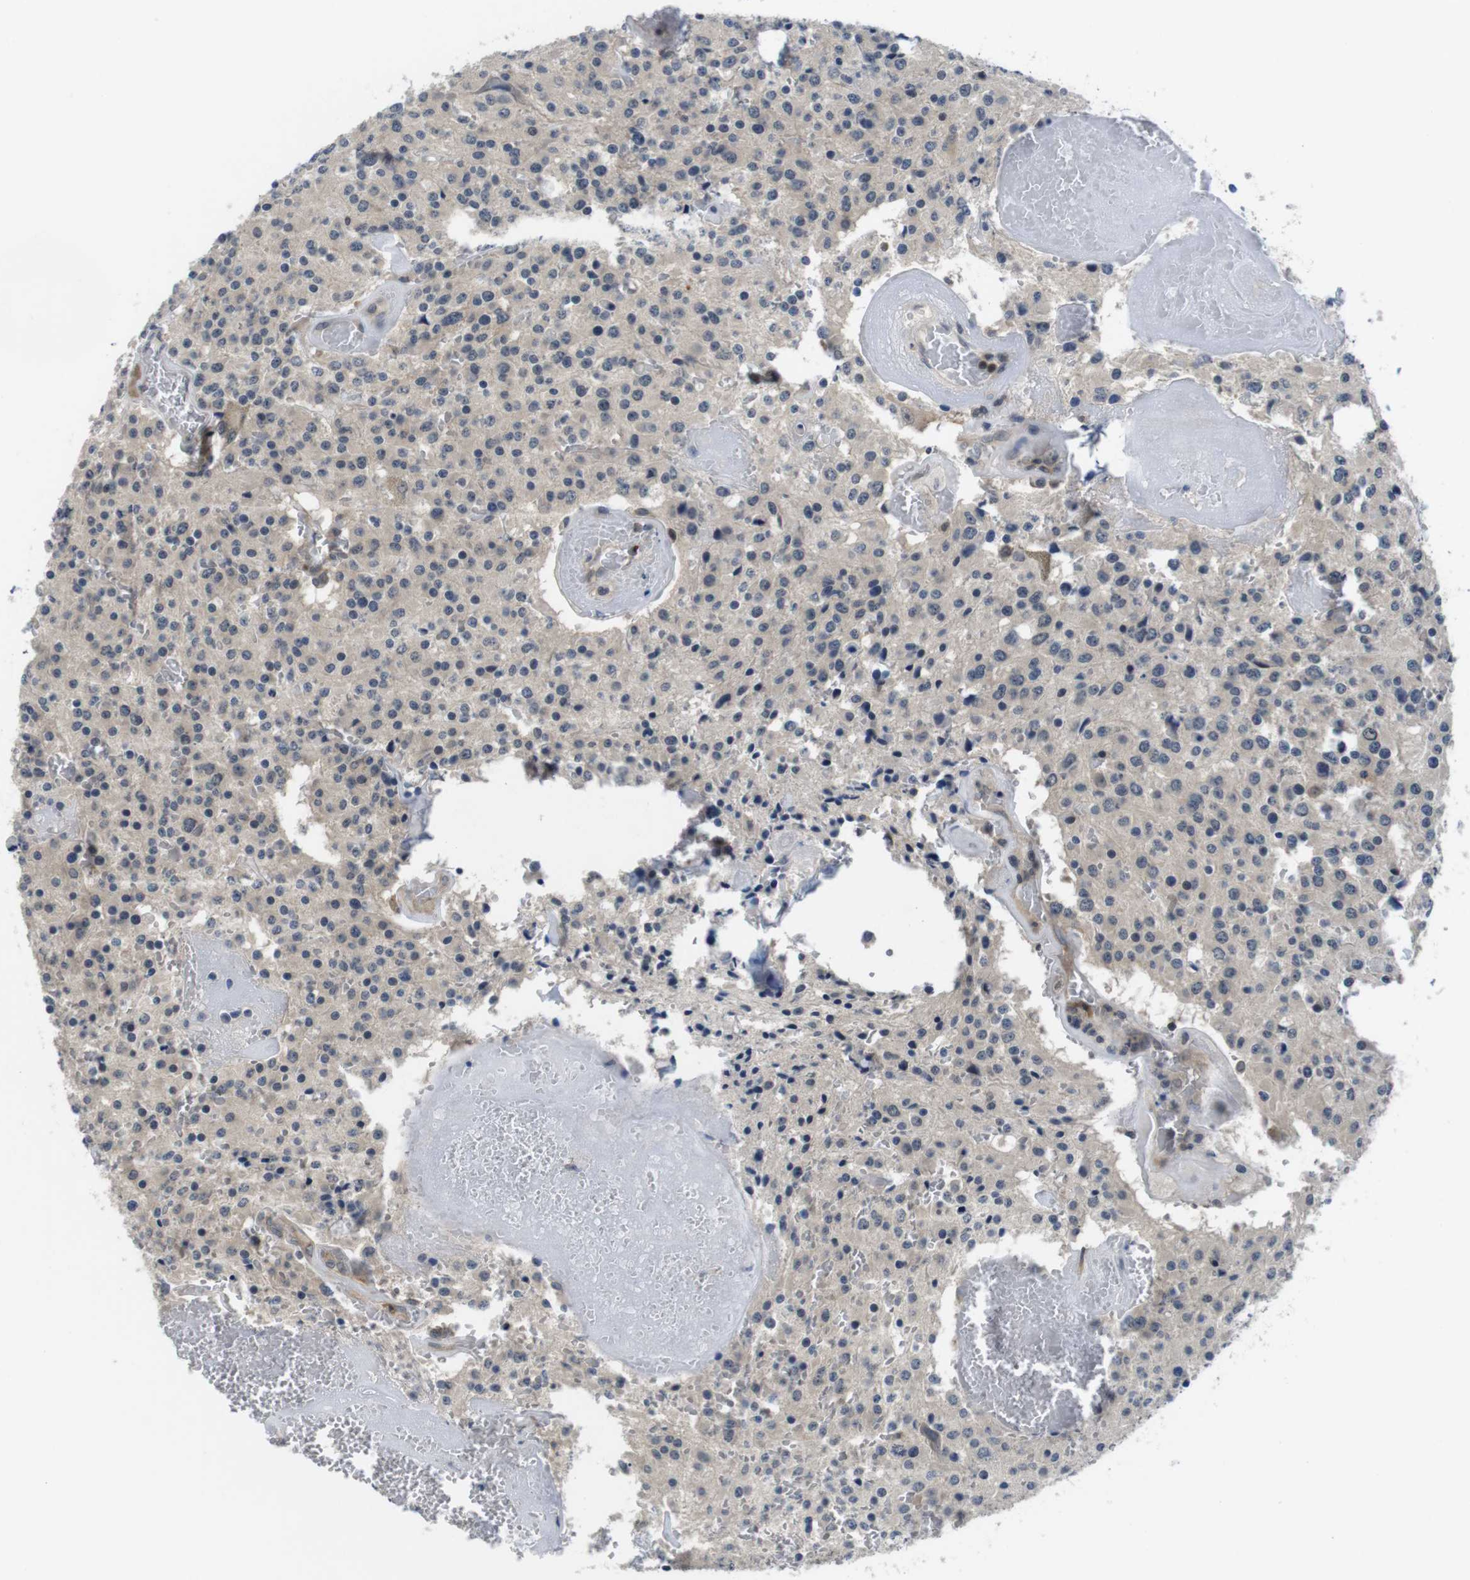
{"staining": {"intensity": "weak", "quantity": "<25%", "location": "cytoplasmic/membranous"}, "tissue": "glioma", "cell_type": "Tumor cells", "image_type": "cancer", "snomed": [{"axis": "morphology", "description": "Glioma, malignant, Low grade"}, {"axis": "topography", "description": "Brain"}], "caption": "Malignant glioma (low-grade) was stained to show a protein in brown. There is no significant positivity in tumor cells. (Brightfield microscopy of DAB immunohistochemistry at high magnification).", "gene": "FADD", "patient": {"sex": "male", "age": 58}}